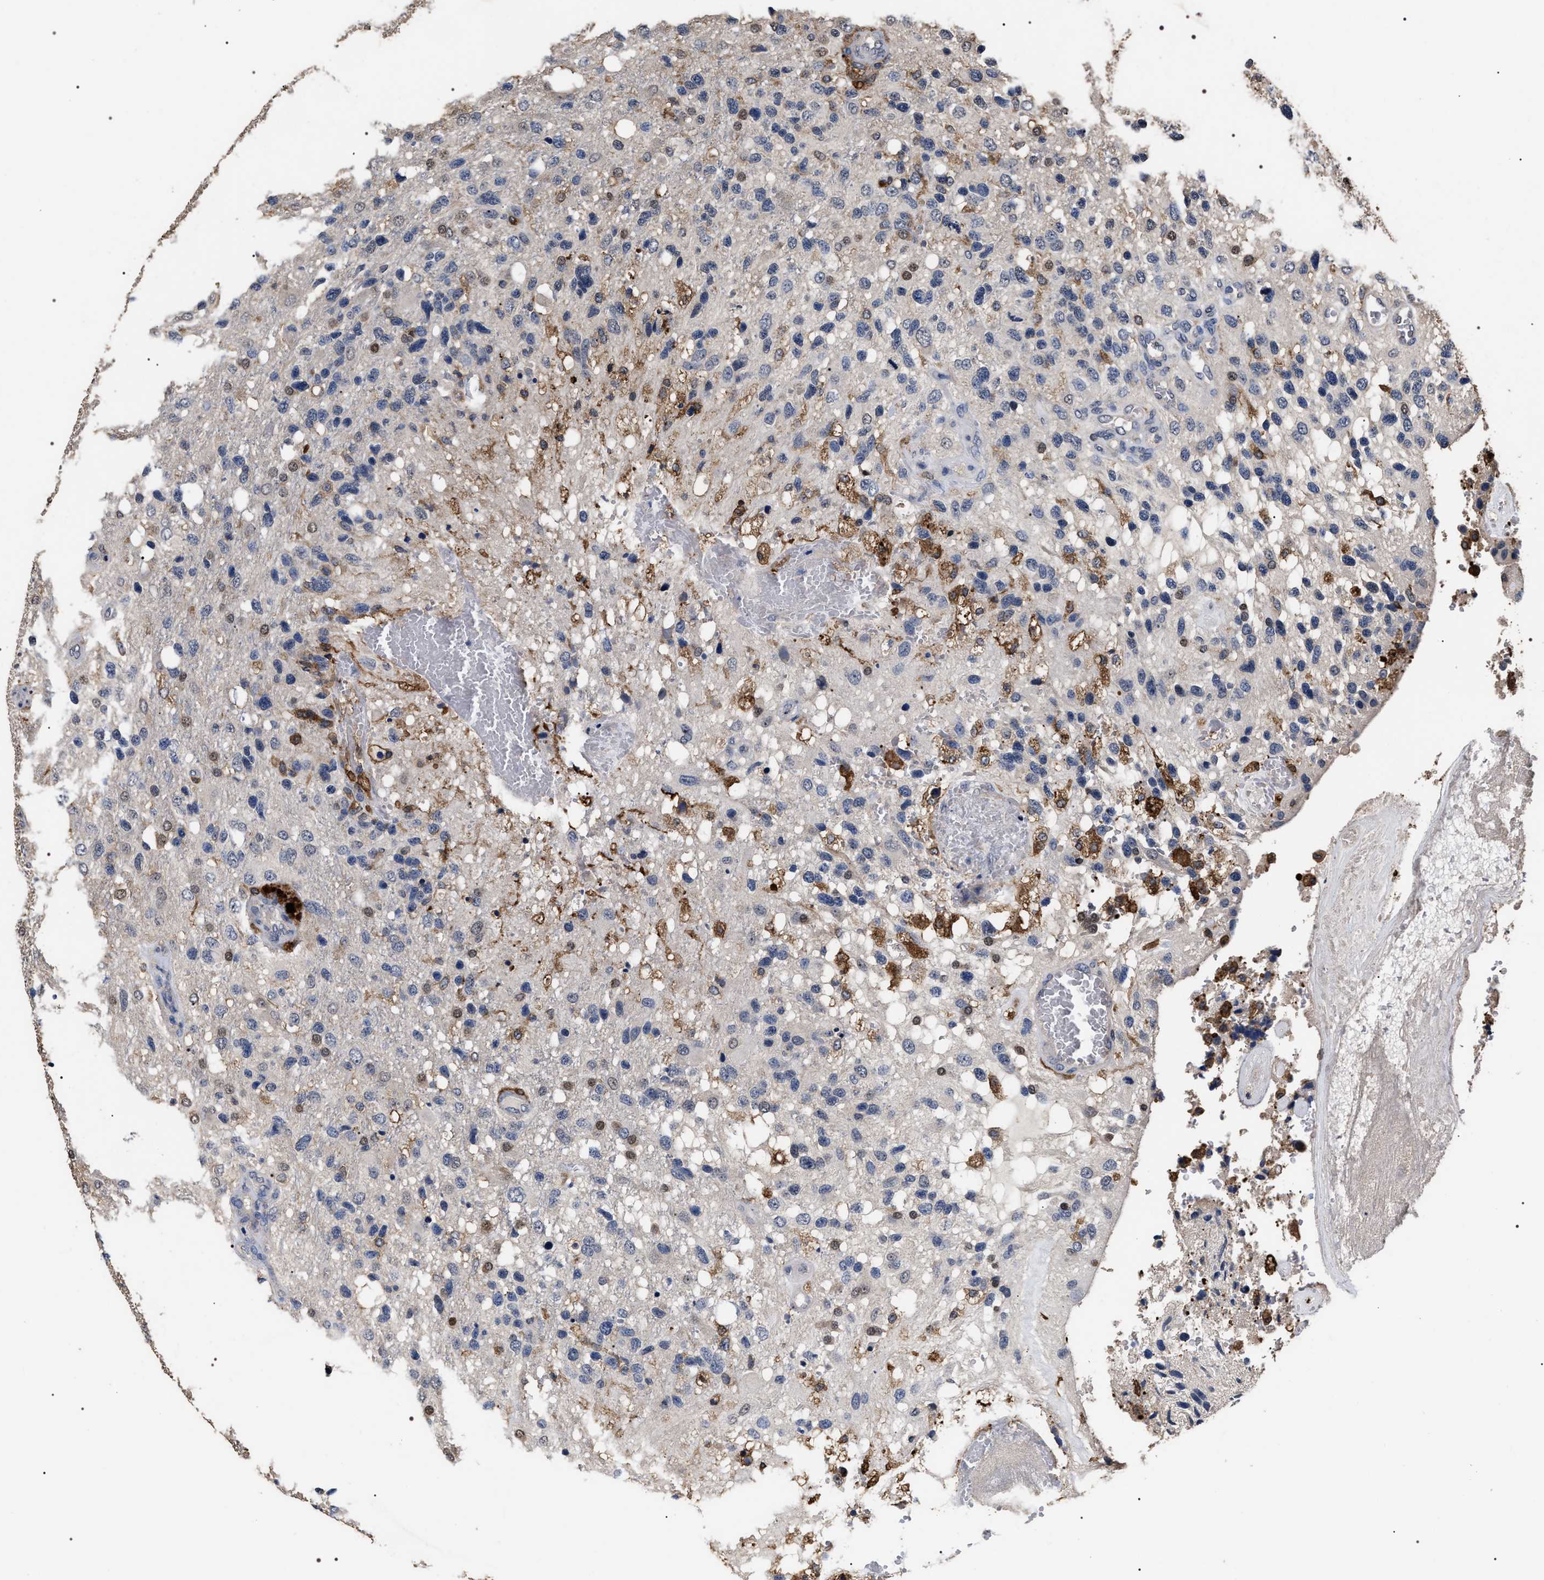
{"staining": {"intensity": "moderate", "quantity": "<25%", "location": "nuclear"}, "tissue": "glioma", "cell_type": "Tumor cells", "image_type": "cancer", "snomed": [{"axis": "morphology", "description": "Glioma, malignant, High grade"}, {"axis": "topography", "description": "Brain"}], "caption": "An image of malignant glioma (high-grade) stained for a protein displays moderate nuclear brown staining in tumor cells. The protein is stained brown, and the nuclei are stained in blue (DAB IHC with brightfield microscopy, high magnification).", "gene": "UPF3A", "patient": {"sex": "female", "age": 58}}